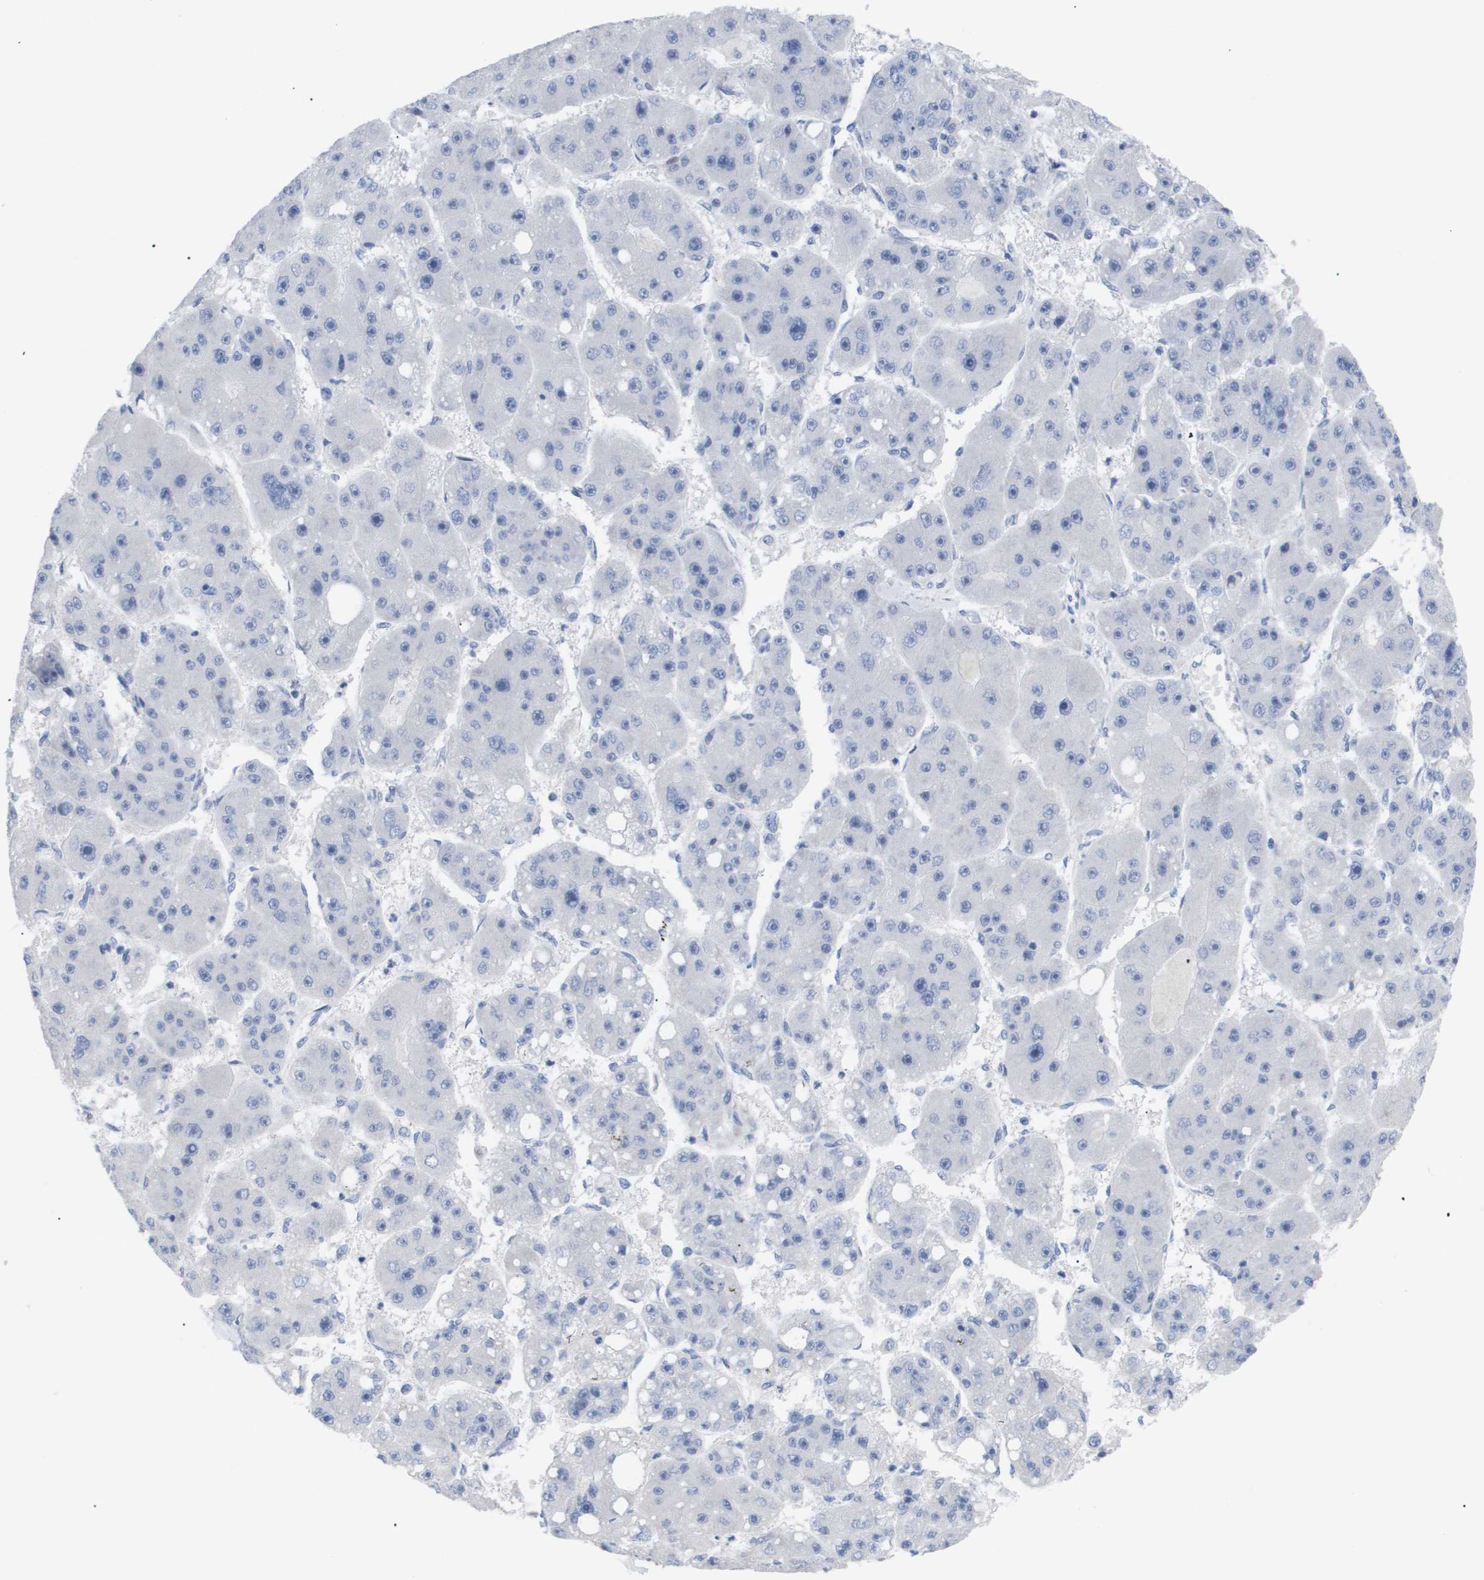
{"staining": {"intensity": "negative", "quantity": "none", "location": "none"}, "tissue": "liver cancer", "cell_type": "Tumor cells", "image_type": "cancer", "snomed": [{"axis": "morphology", "description": "Carcinoma, Hepatocellular, NOS"}, {"axis": "topography", "description": "Liver"}], "caption": "Tumor cells show no significant staining in liver cancer.", "gene": "CAV3", "patient": {"sex": "female", "age": 61}}